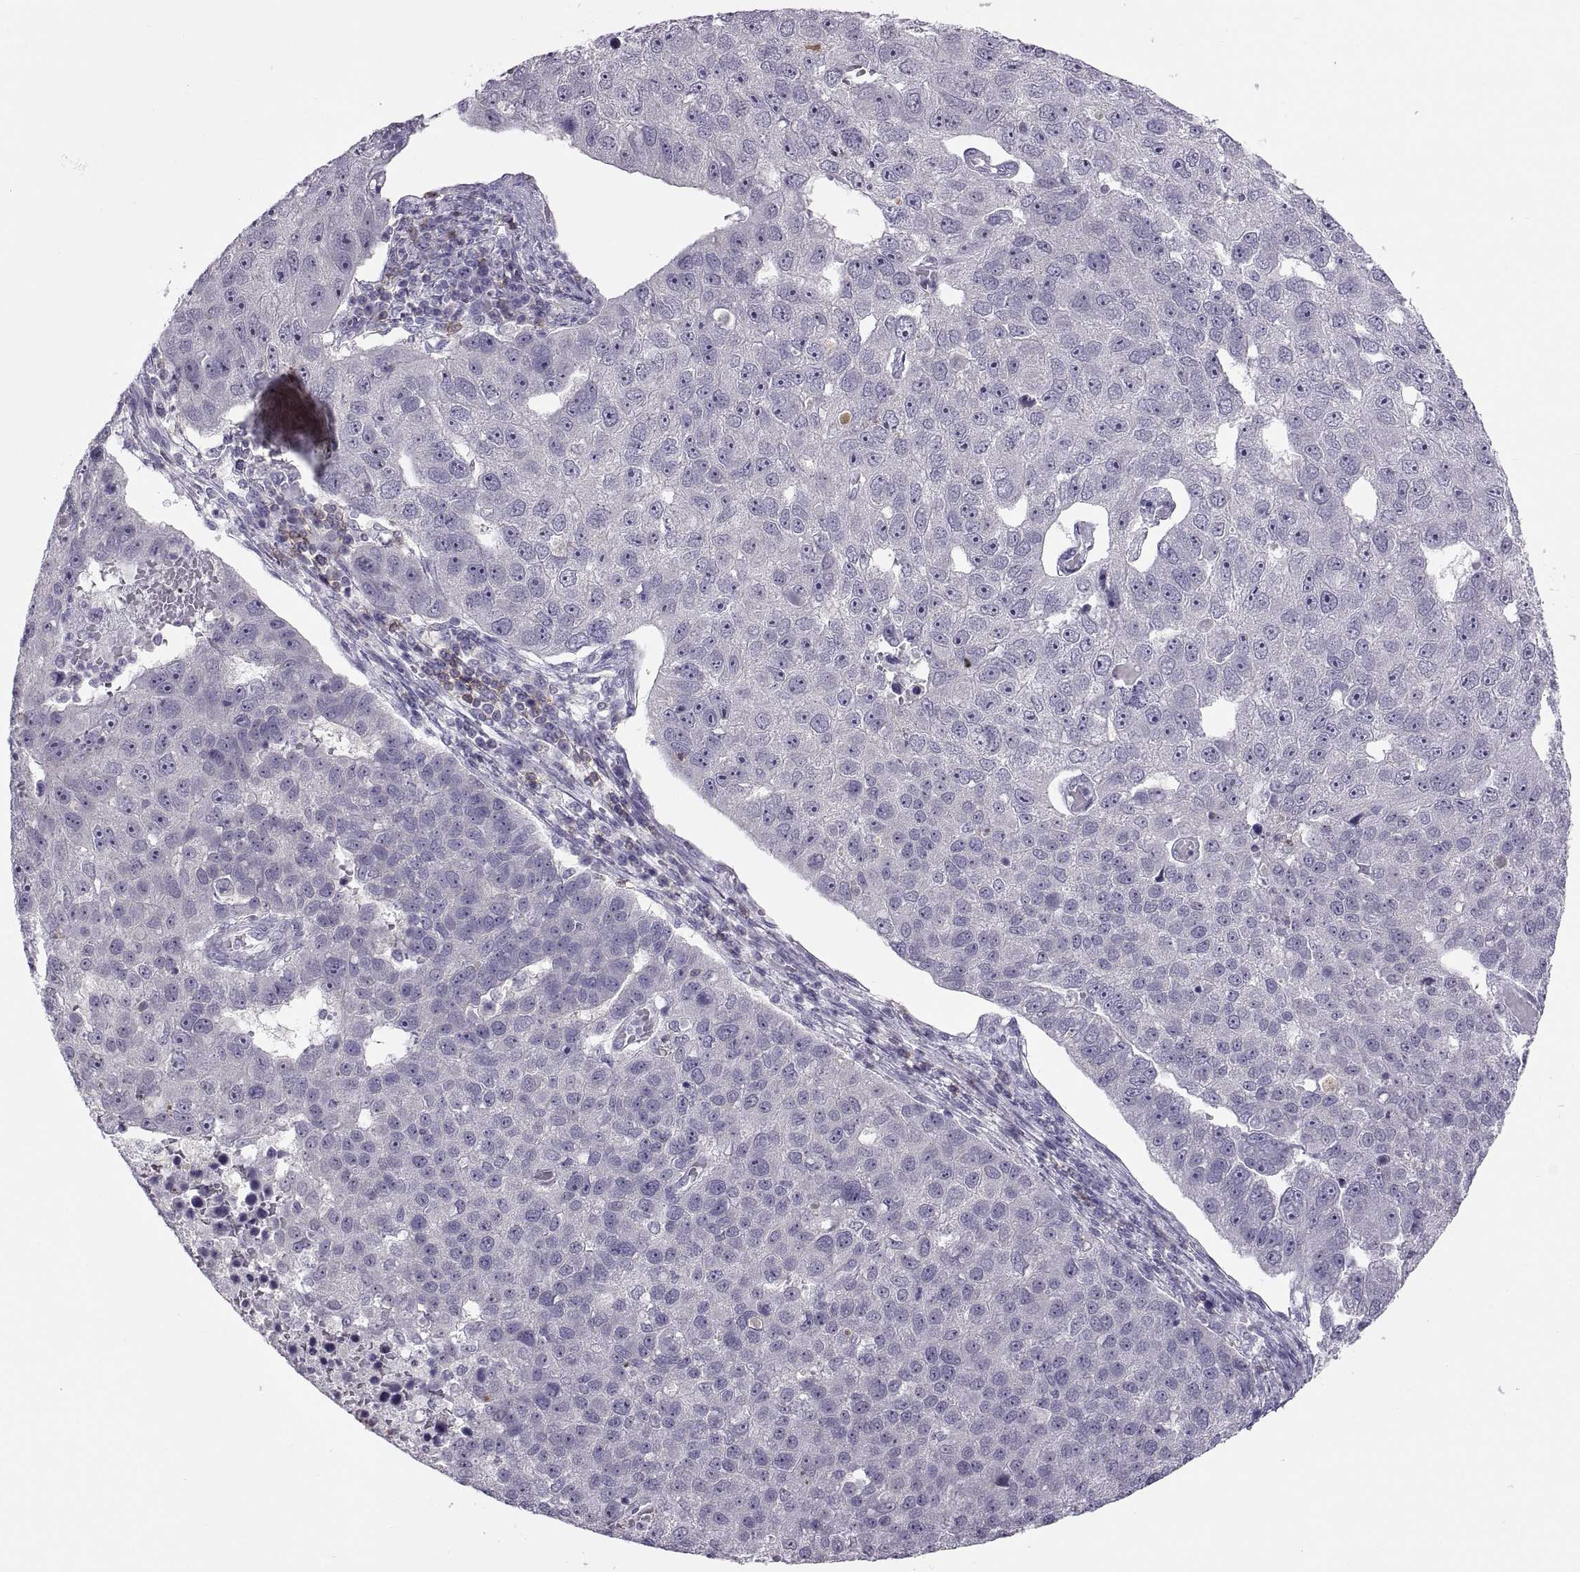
{"staining": {"intensity": "negative", "quantity": "none", "location": "none"}, "tissue": "pancreatic cancer", "cell_type": "Tumor cells", "image_type": "cancer", "snomed": [{"axis": "morphology", "description": "Adenocarcinoma, NOS"}, {"axis": "topography", "description": "Pancreas"}], "caption": "Immunohistochemical staining of pancreatic cancer displays no significant expression in tumor cells.", "gene": "TTC21A", "patient": {"sex": "female", "age": 61}}